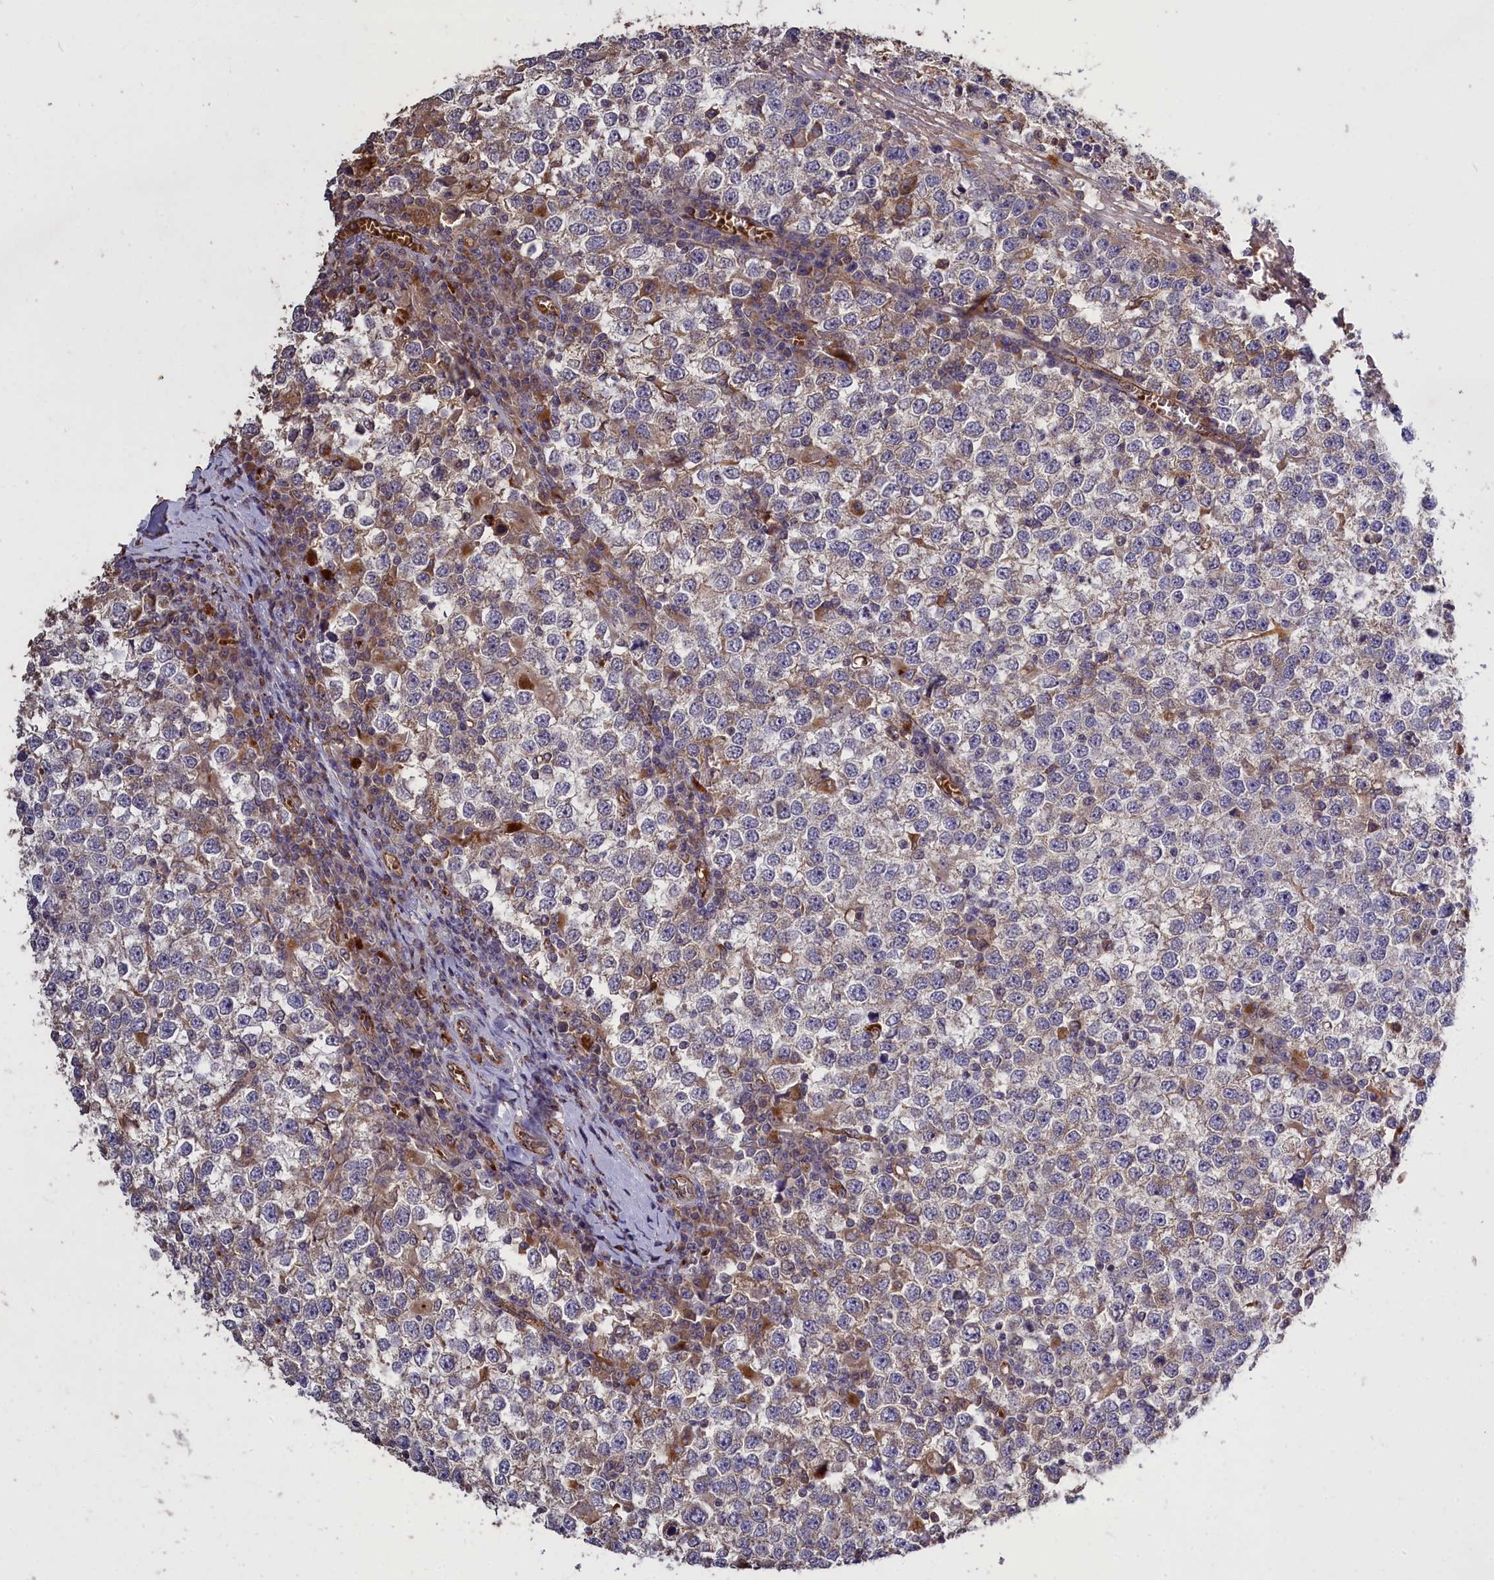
{"staining": {"intensity": "weak", "quantity": "25%-75%", "location": "cytoplasmic/membranous"}, "tissue": "testis cancer", "cell_type": "Tumor cells", "image_type": "cancer", "snomed": [{"axis": "morphology", "description": "Seminoma, NOS"}, {"axis": "topography", "description": "Testis"}], "caption": "Testis seminoma tissue reveals weak cytoplasmic/membranous expression in about 25%-75% of tumor cells, visualized by immunohistochemistry.", "gene": "CLRN2", "patient": {"sex": "male", "age": 65}}